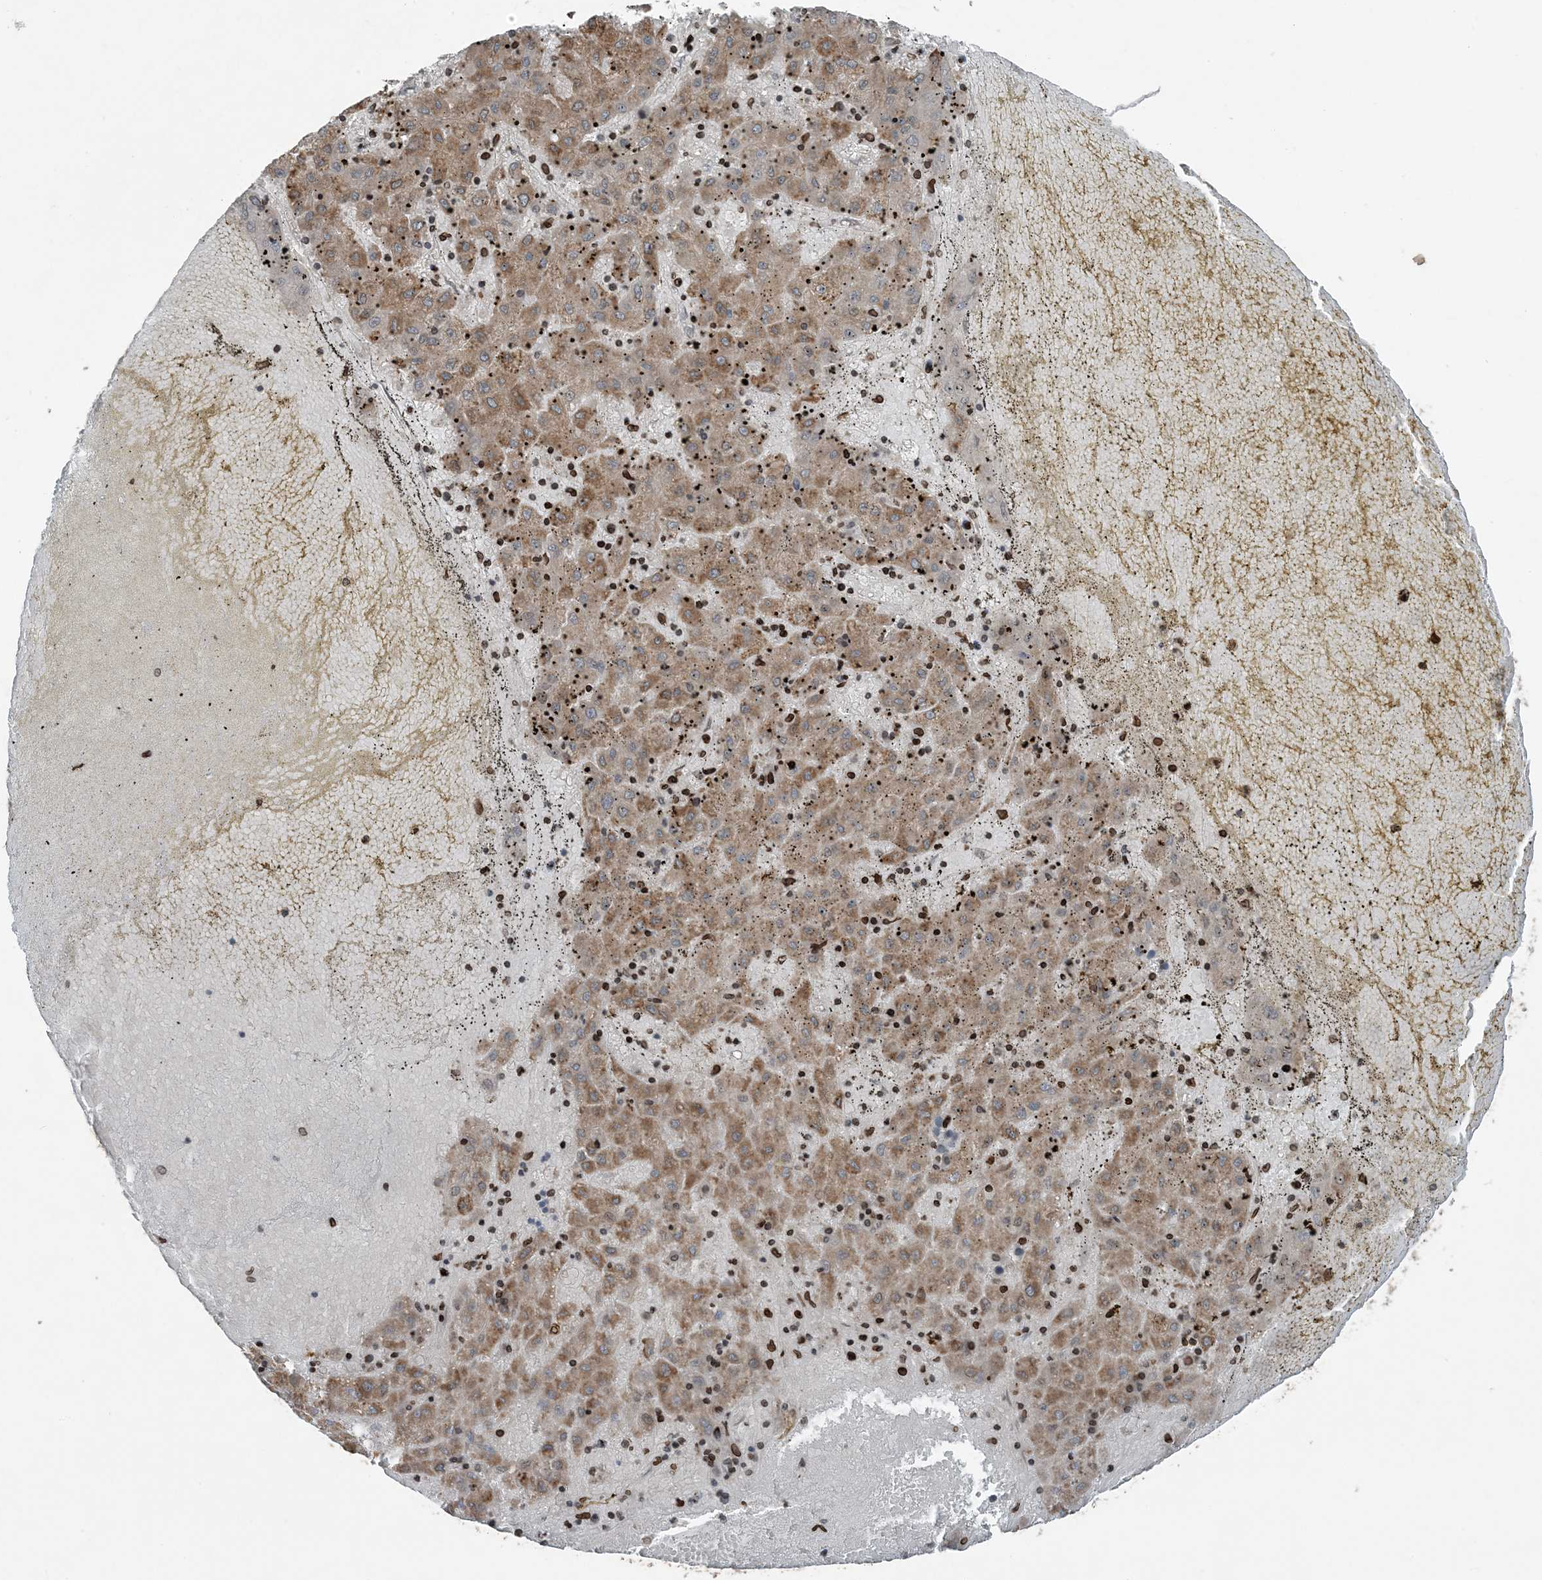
{"staining": {"intensity": "moderate", "quantity": ">75%", "location": "cytoplasmic/membranous"}, "tissue": "liver cancer", "cell_type": "Tumor cells", "image_type": "cancer", "snomed": [{"axis": "morphology", "description": "Carcinoma, Hepatocellular, NOS"}, {"axis": "topography", "description": "Liver"}], "caption": "Protein expression analysis of human hepatocellular carcinoma (liver) reveals moderate cytoplasmic/membranous expression in approximately >75% of tumor cells.", "gene": "ZFAND2B", "patient": {"sex": "male", "age": 72}}